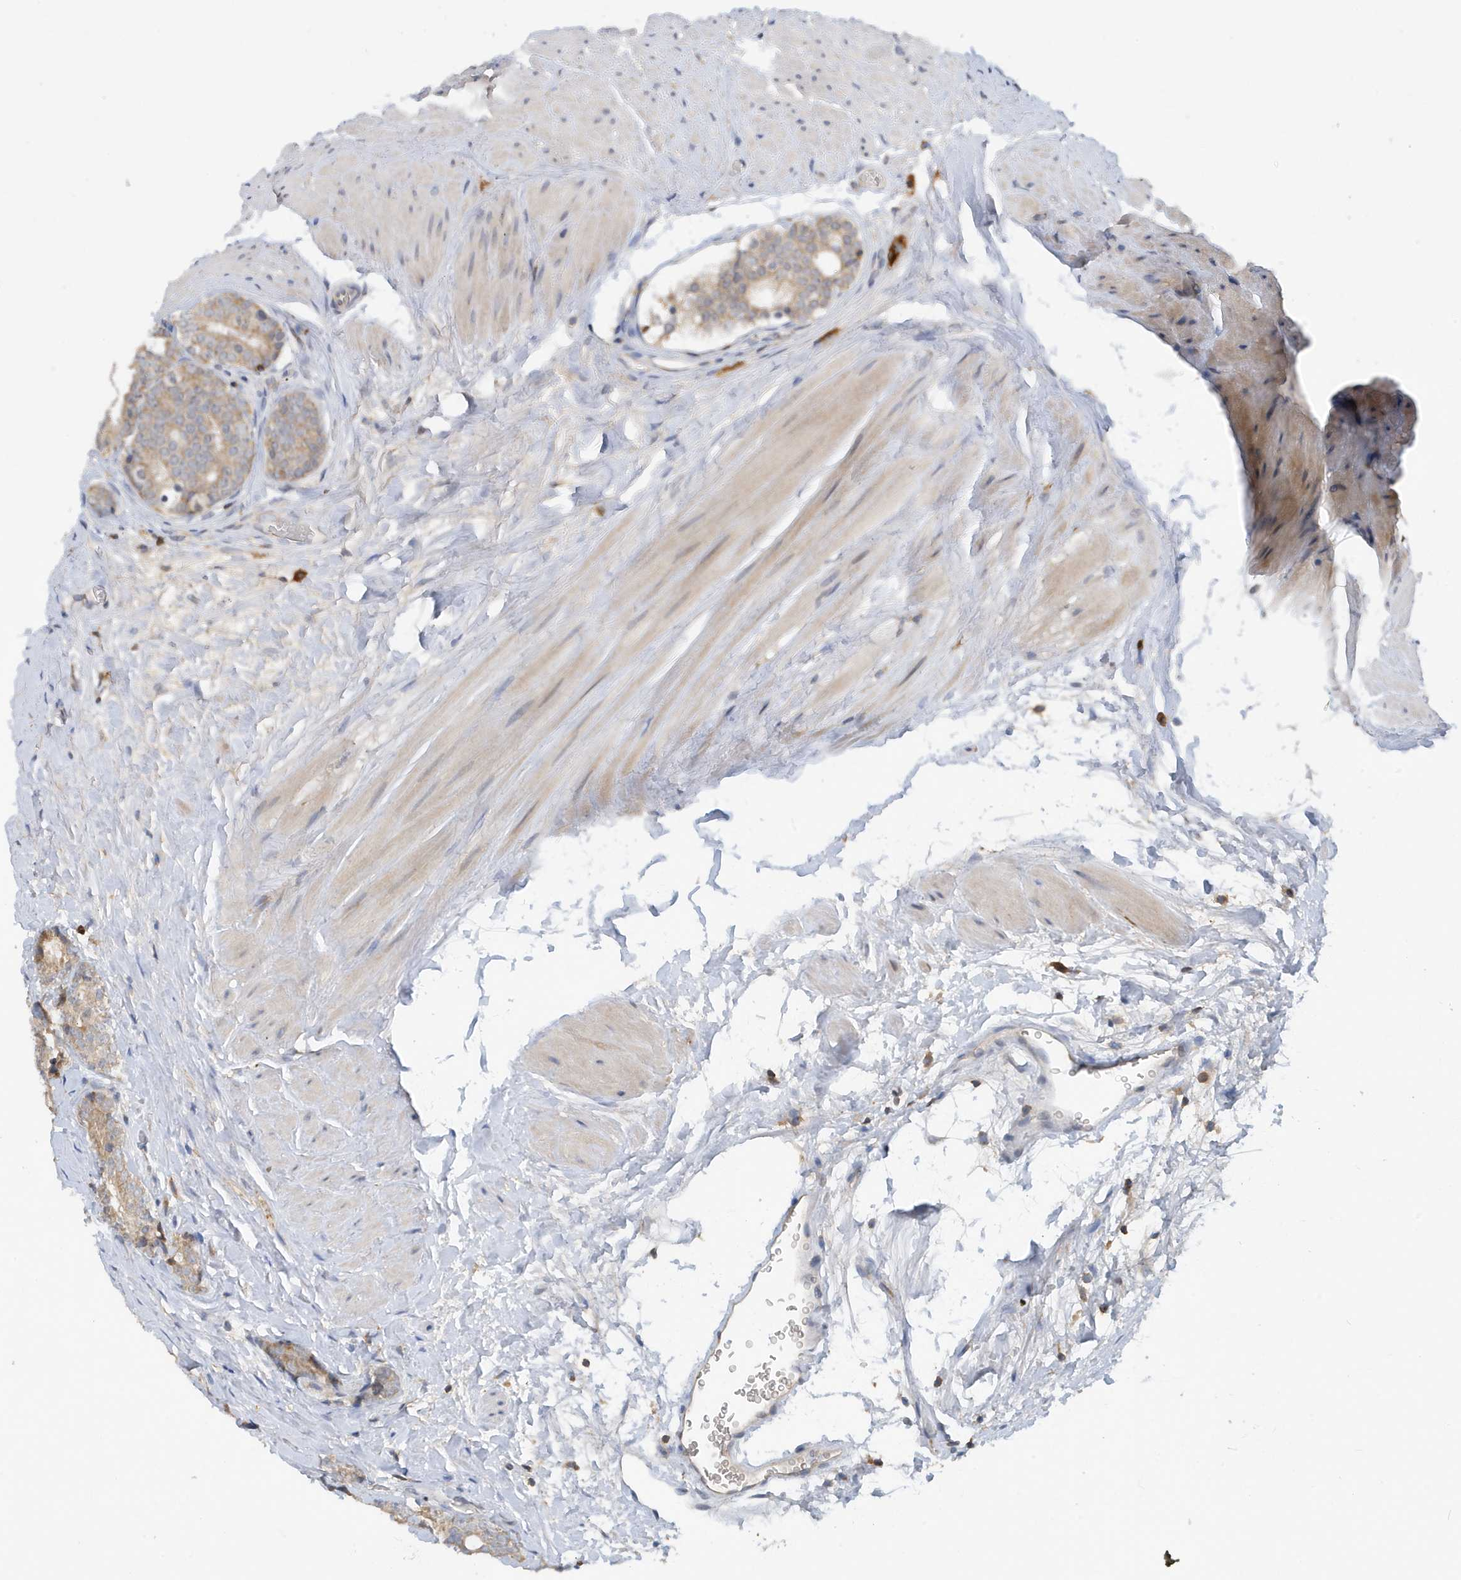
{"staining": {"intensity": "weak", "quantity": "25%-75%", "location": "cytoplasmic/membranous"}, "tissue": "prostate cancer", "cell_type": "Tumor cells", "image_type": "cancer", "snomed": [{"axis": "morphology", "description": "Adenocarcinoma, High grade"}, {"axis": "topography", "description": "Prostate"}], "caption": "DAB immunohistochemical staining of human prostate high-grade adenocarcinoma demonstrates weak cytoplasmic/membranous protein staining in about 25%-75% of tumor cells. The staining is performed using DAB brown chromogen to label protein expression. The nuclei are counter-stained blue using hematoxylin.", "gene": "NSUN3", "patient": {"sex": "male", "age": 56}}